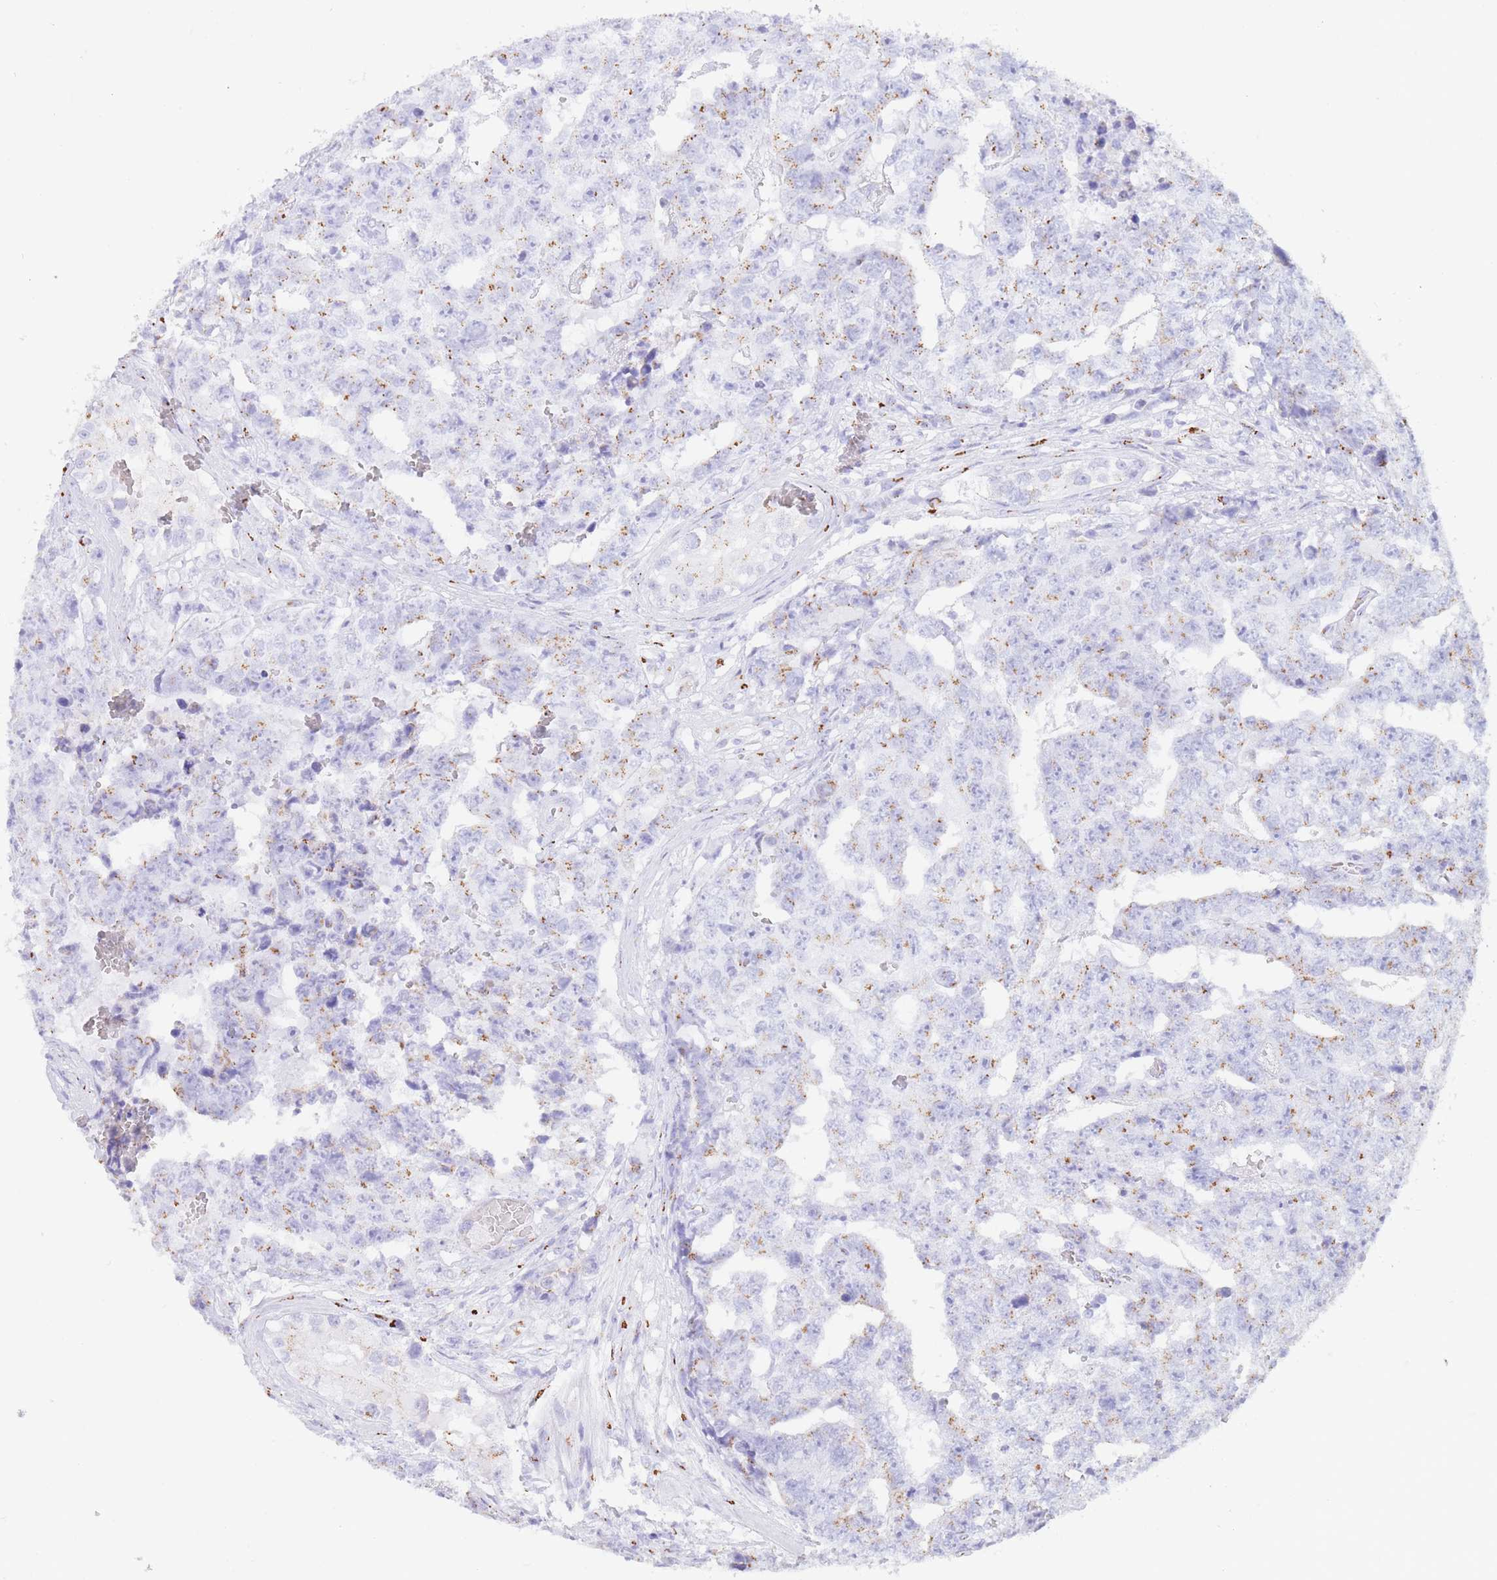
{"staining": {"intensity": "weak", "quantity": "25%-75%", "location": "cytoplasmic/membranous"}, "tissue": "testis cancer", "cell_type": "Tumor cells", "image_type": "cancer", "snomed": [{"axis": "morphology", "description": "Carcinoma, Embryonal, NOS"}, {"axis": "topography", "description": "Testis"}], "caption": "A photomicrograph of testis cancer stained for a protein reveals weak cytoplasmic/membranous brown staining in tumor cells.", "gene": "FAM3C", "patient": {"sex": "male", "age": 25}}